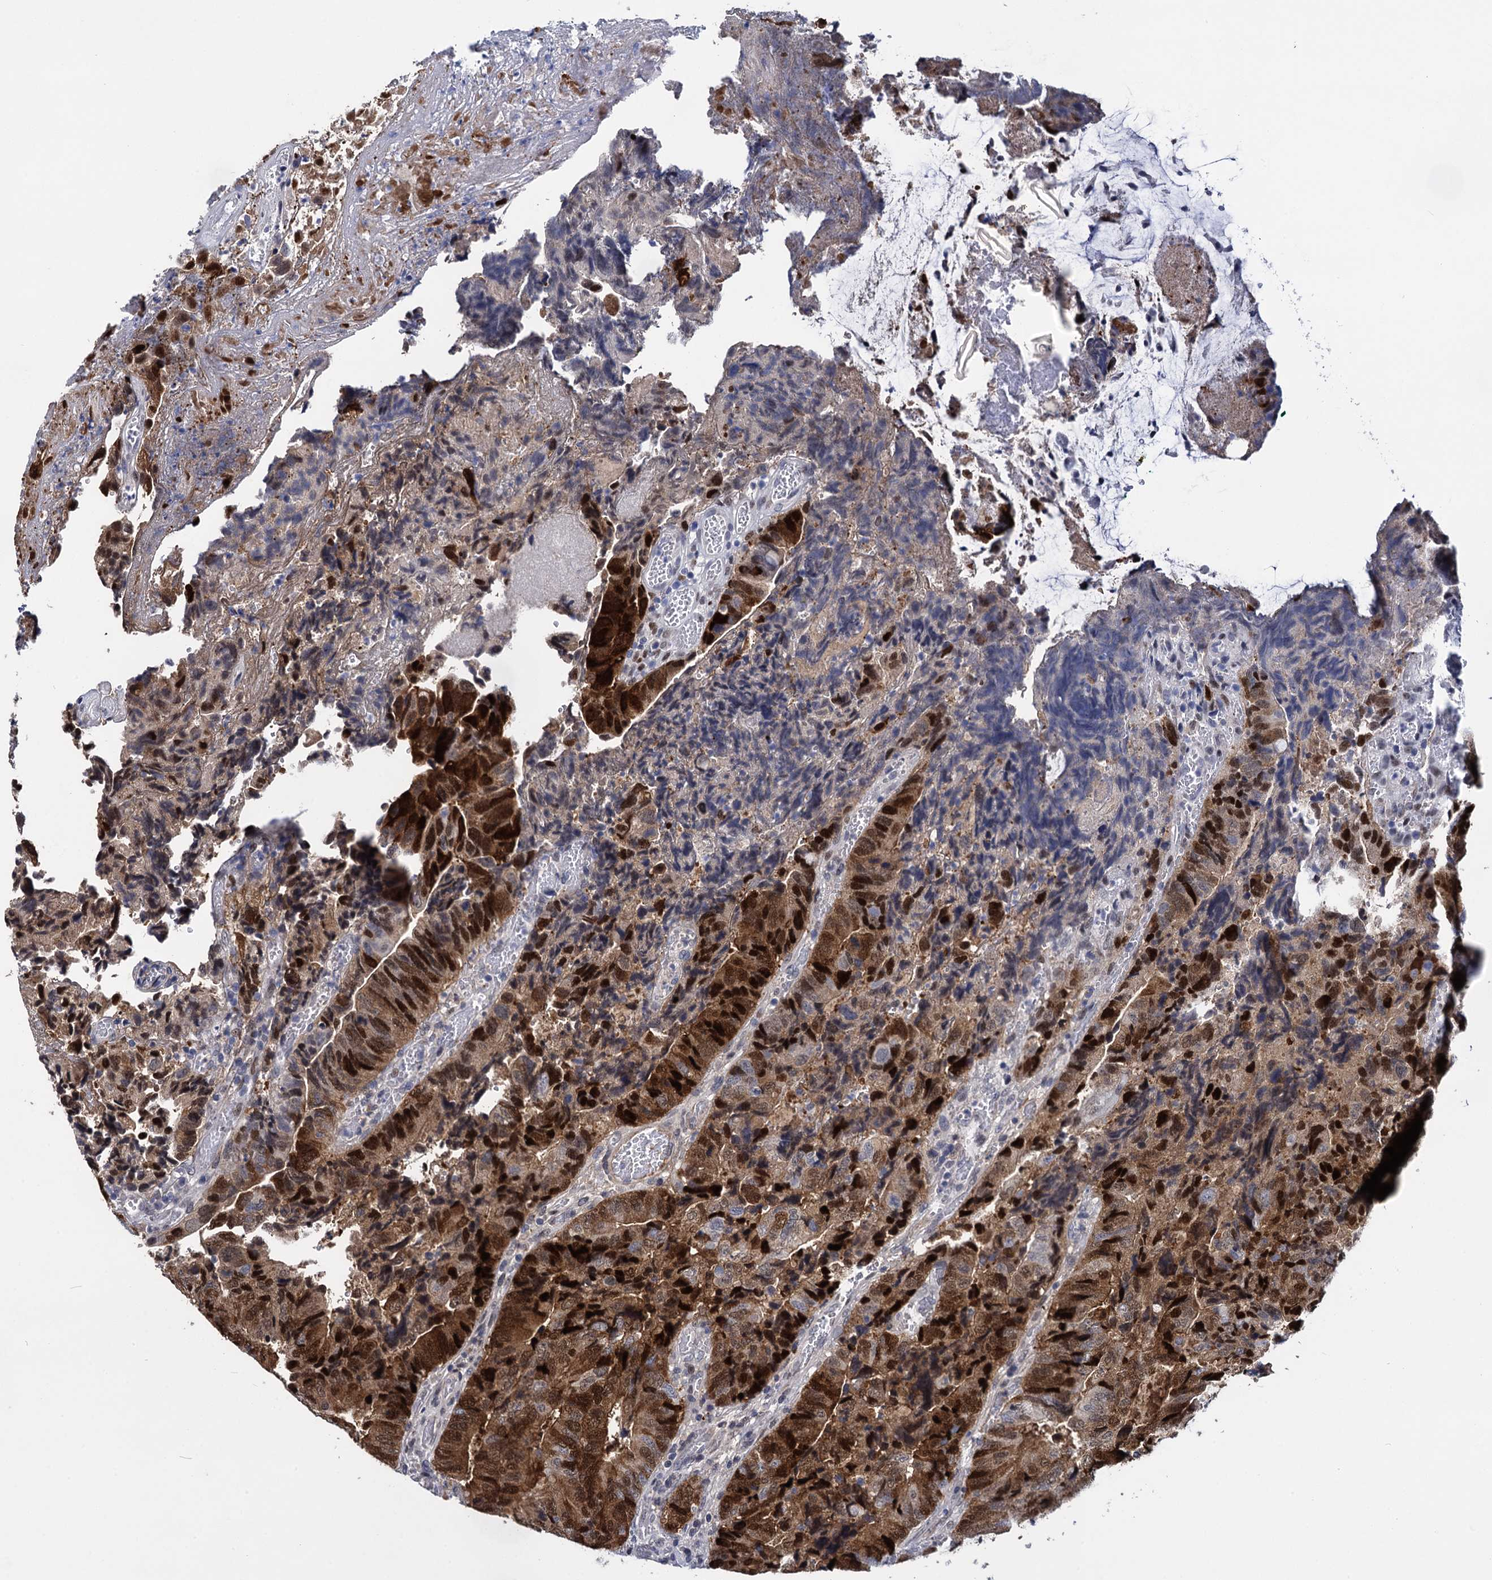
{"staining": {"intensity": "strong", "quantity": ">75%", "location": "cytoplasmic/membranous,nuclear"}, "tissue": "colorectal cancer", "cell_type": "Tumor cells", "image_type": "cancer", "snomed": [{"axis": "morphology", "description": "Adenocarcinoma, NOS"}, {"axis": "topography", "description": "Colon"}], "caption": "Strong cytoplasmic/membranous and nuclear expression is appreciated in about >75% of tumor cells in adenocarcinoma (colorectal). (DAB (3,3'-diaminobenzidine) IHC, brown staining for protein, blue staining for nuclei).", "gene": "MAGEA4", "patient": {"sex": "female", "age": 67}}